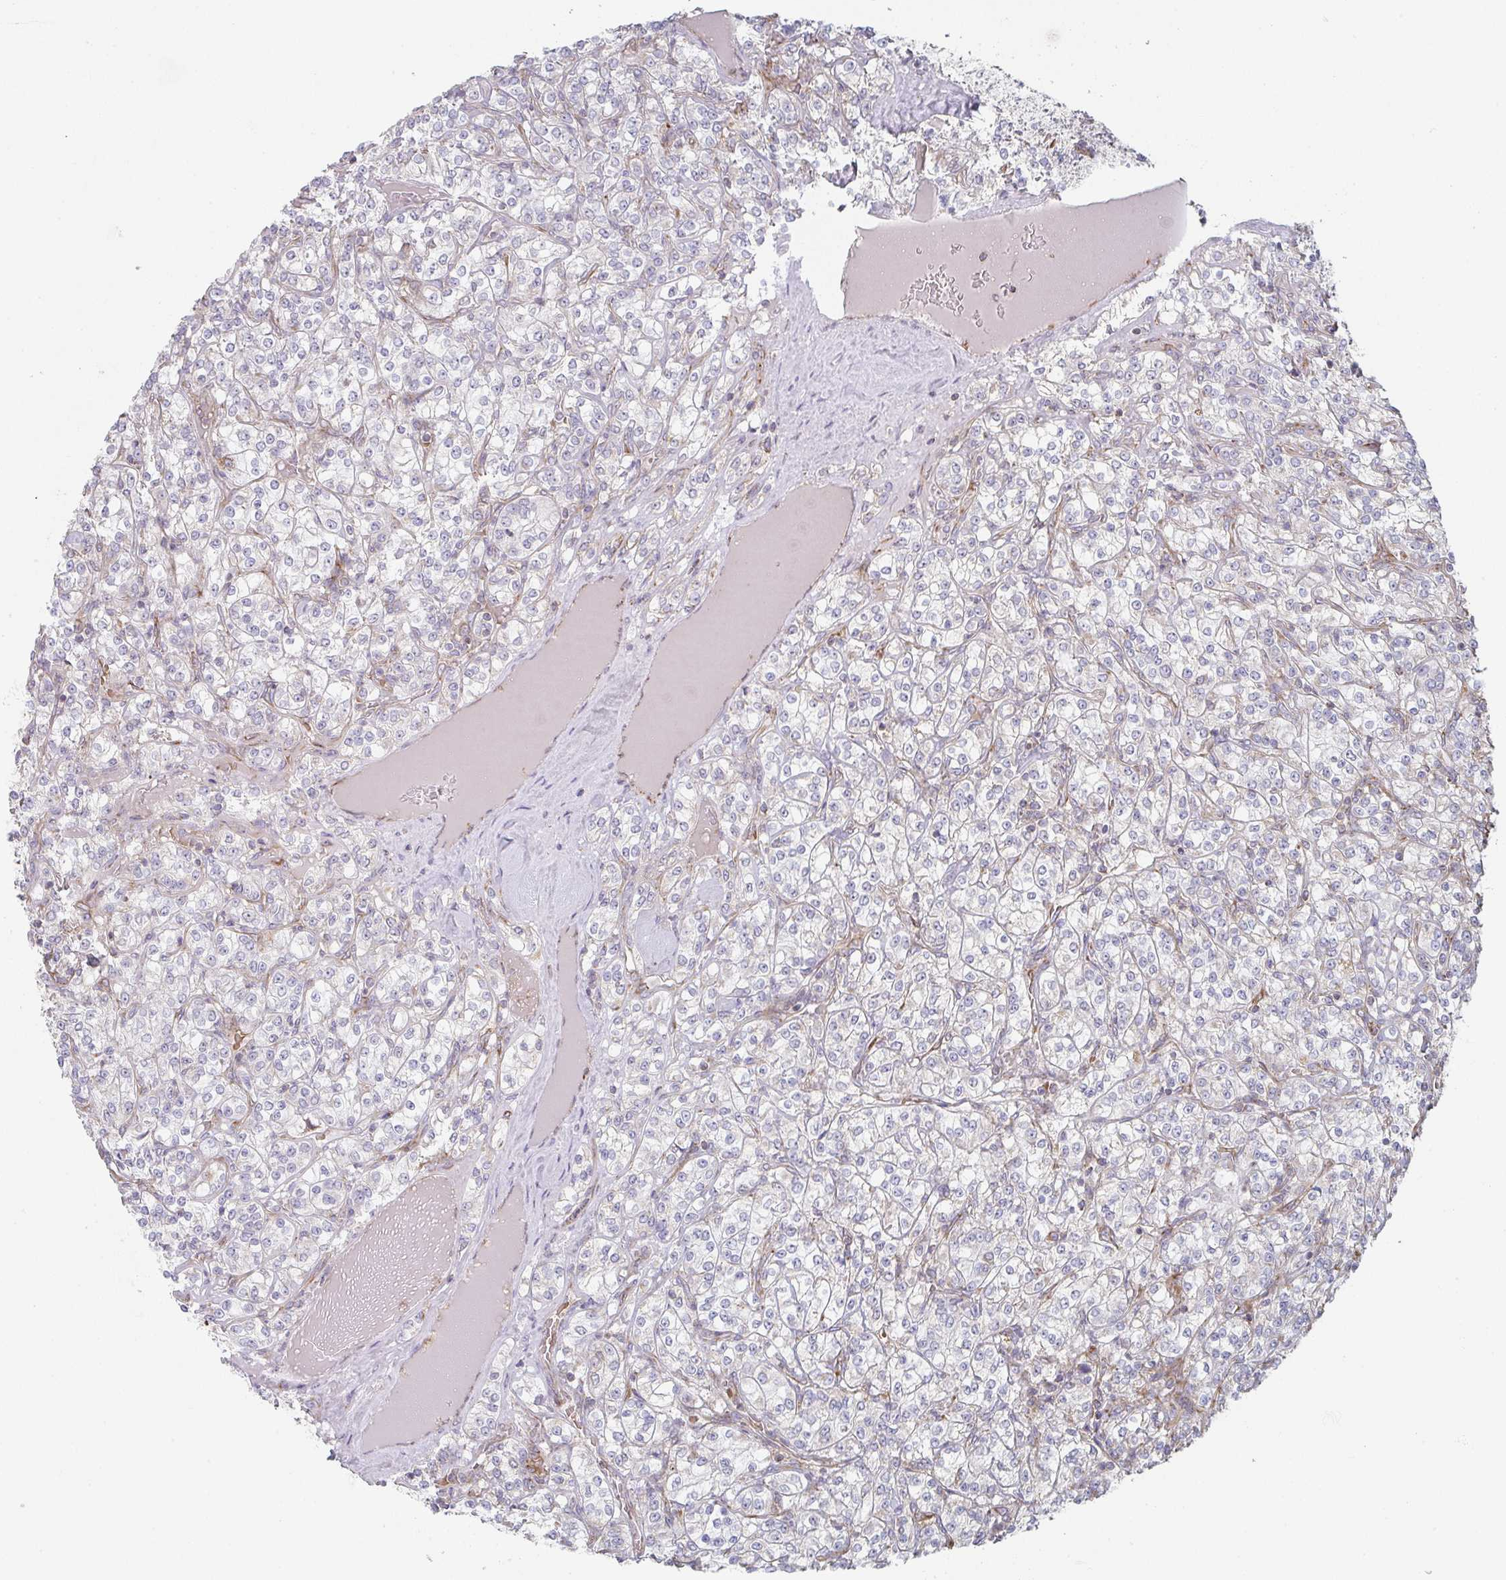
{"staining": {"intensity": "negative", "quantity": "none", "location": "none"}, "tissue": "renal cancer", "cell_type": "Tumor cells", "image_type": "cancer", "snomed": [{"axis": "morphology", "description": "Adenocarcinoma, NOS"}, {"axis": "topography", "description": "Kidney"}], "caption": "Tumor cells show no significant staining in adenocarcinoma (renal).", "gene": "ZNF526", "patient": {"sex": "male", "age": 77}}